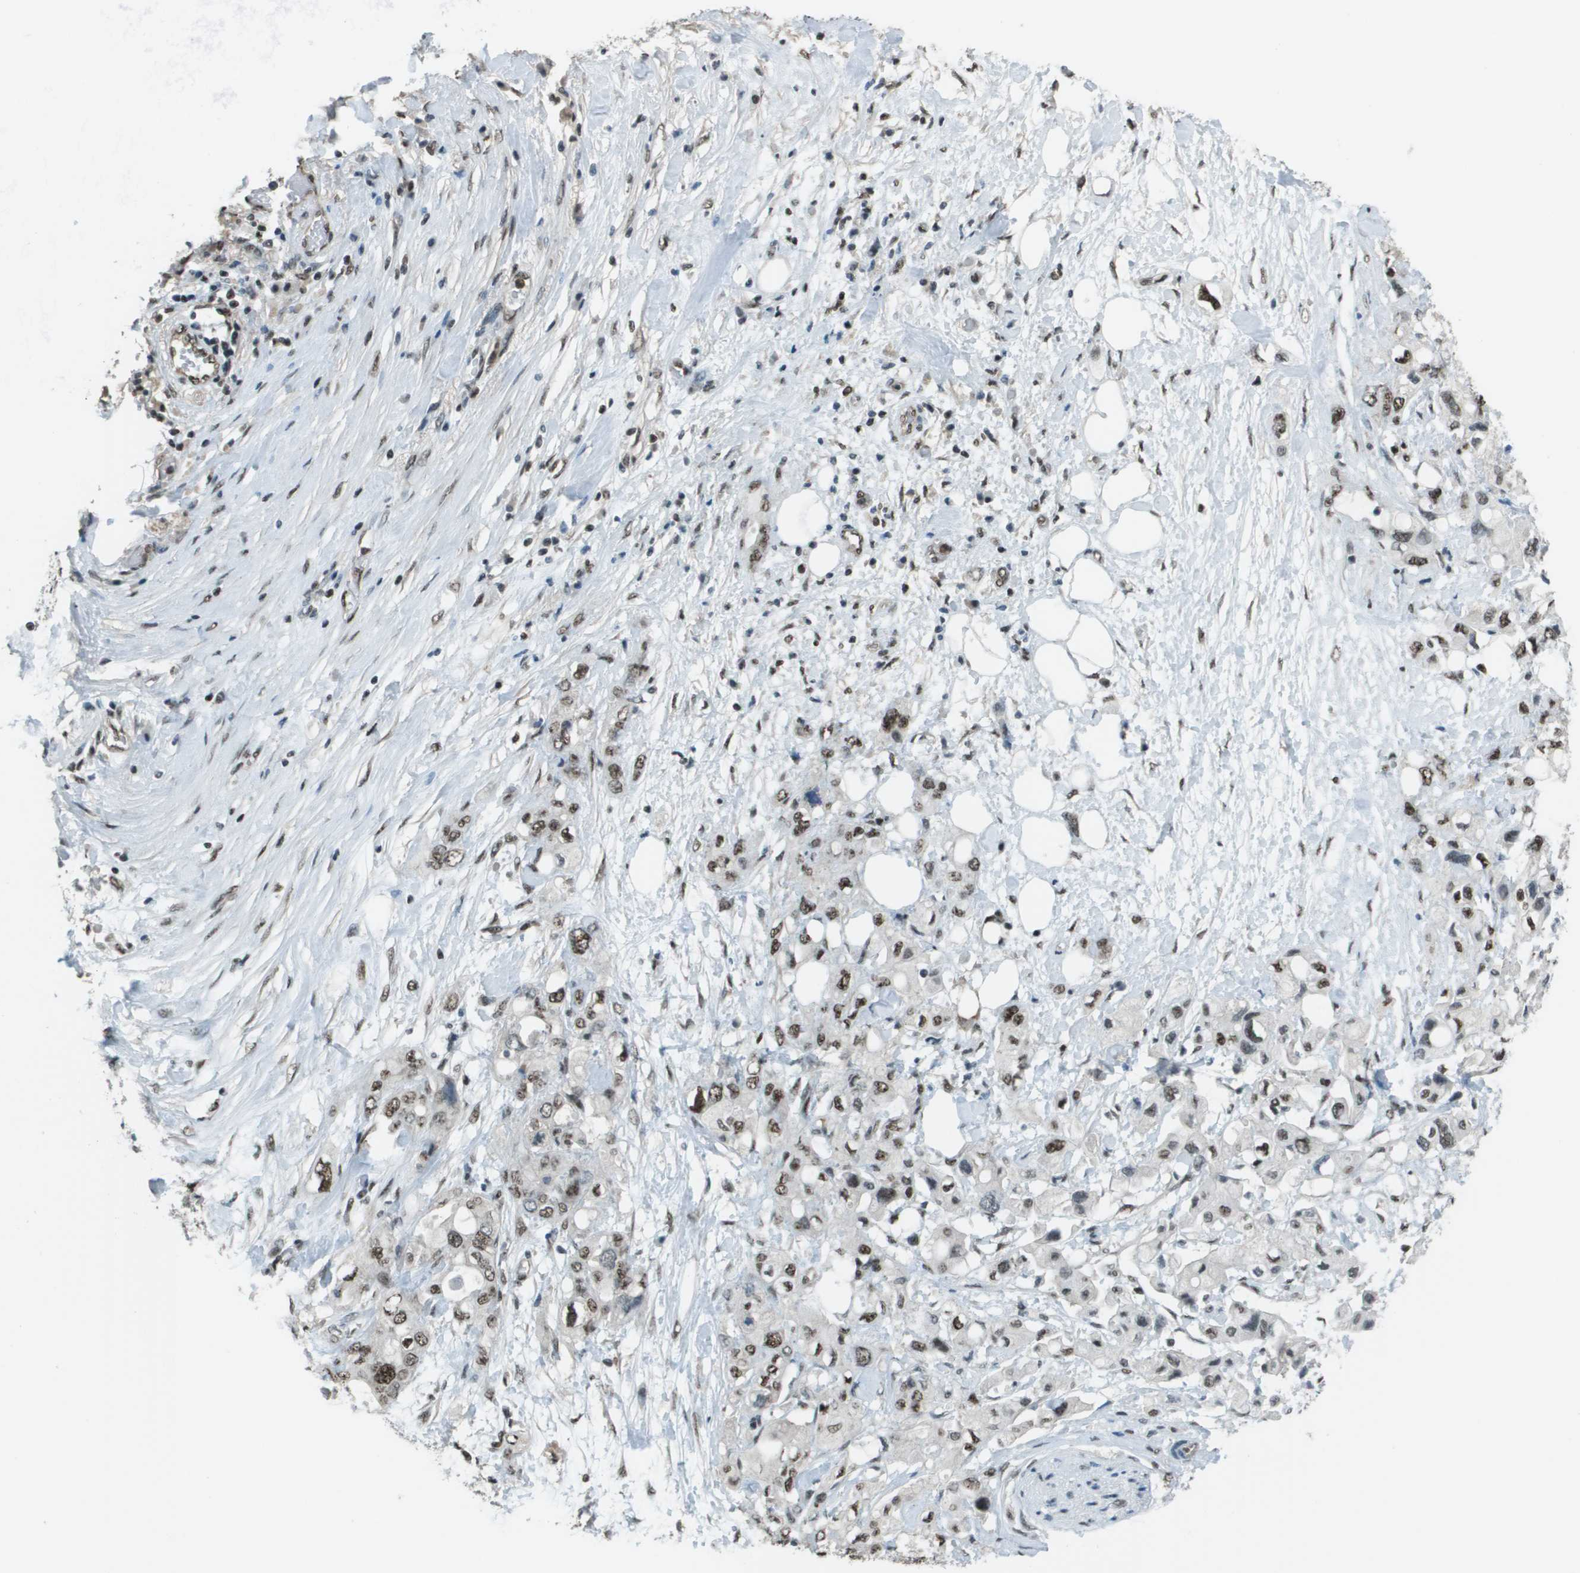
{"staining": {"intensity": "moderate", "quantity": ">75%", "location": "nuclear"}, "tissue": "pancreatic cancer", "cell_type": "Tumor cells", "image_type": "cancer", "snomed": [{"axis": "morphology", "description": "Adenocarcinoma, NOS"}, {"axis": "topography", "description": "Pancreas"}], "caption": "Pancreatic cancer tissue exhibits moderate nuclear expression in about >75% of tumor cells", "gene": "DEPDC1", "patient": {"sex": "female", "age": 56}}